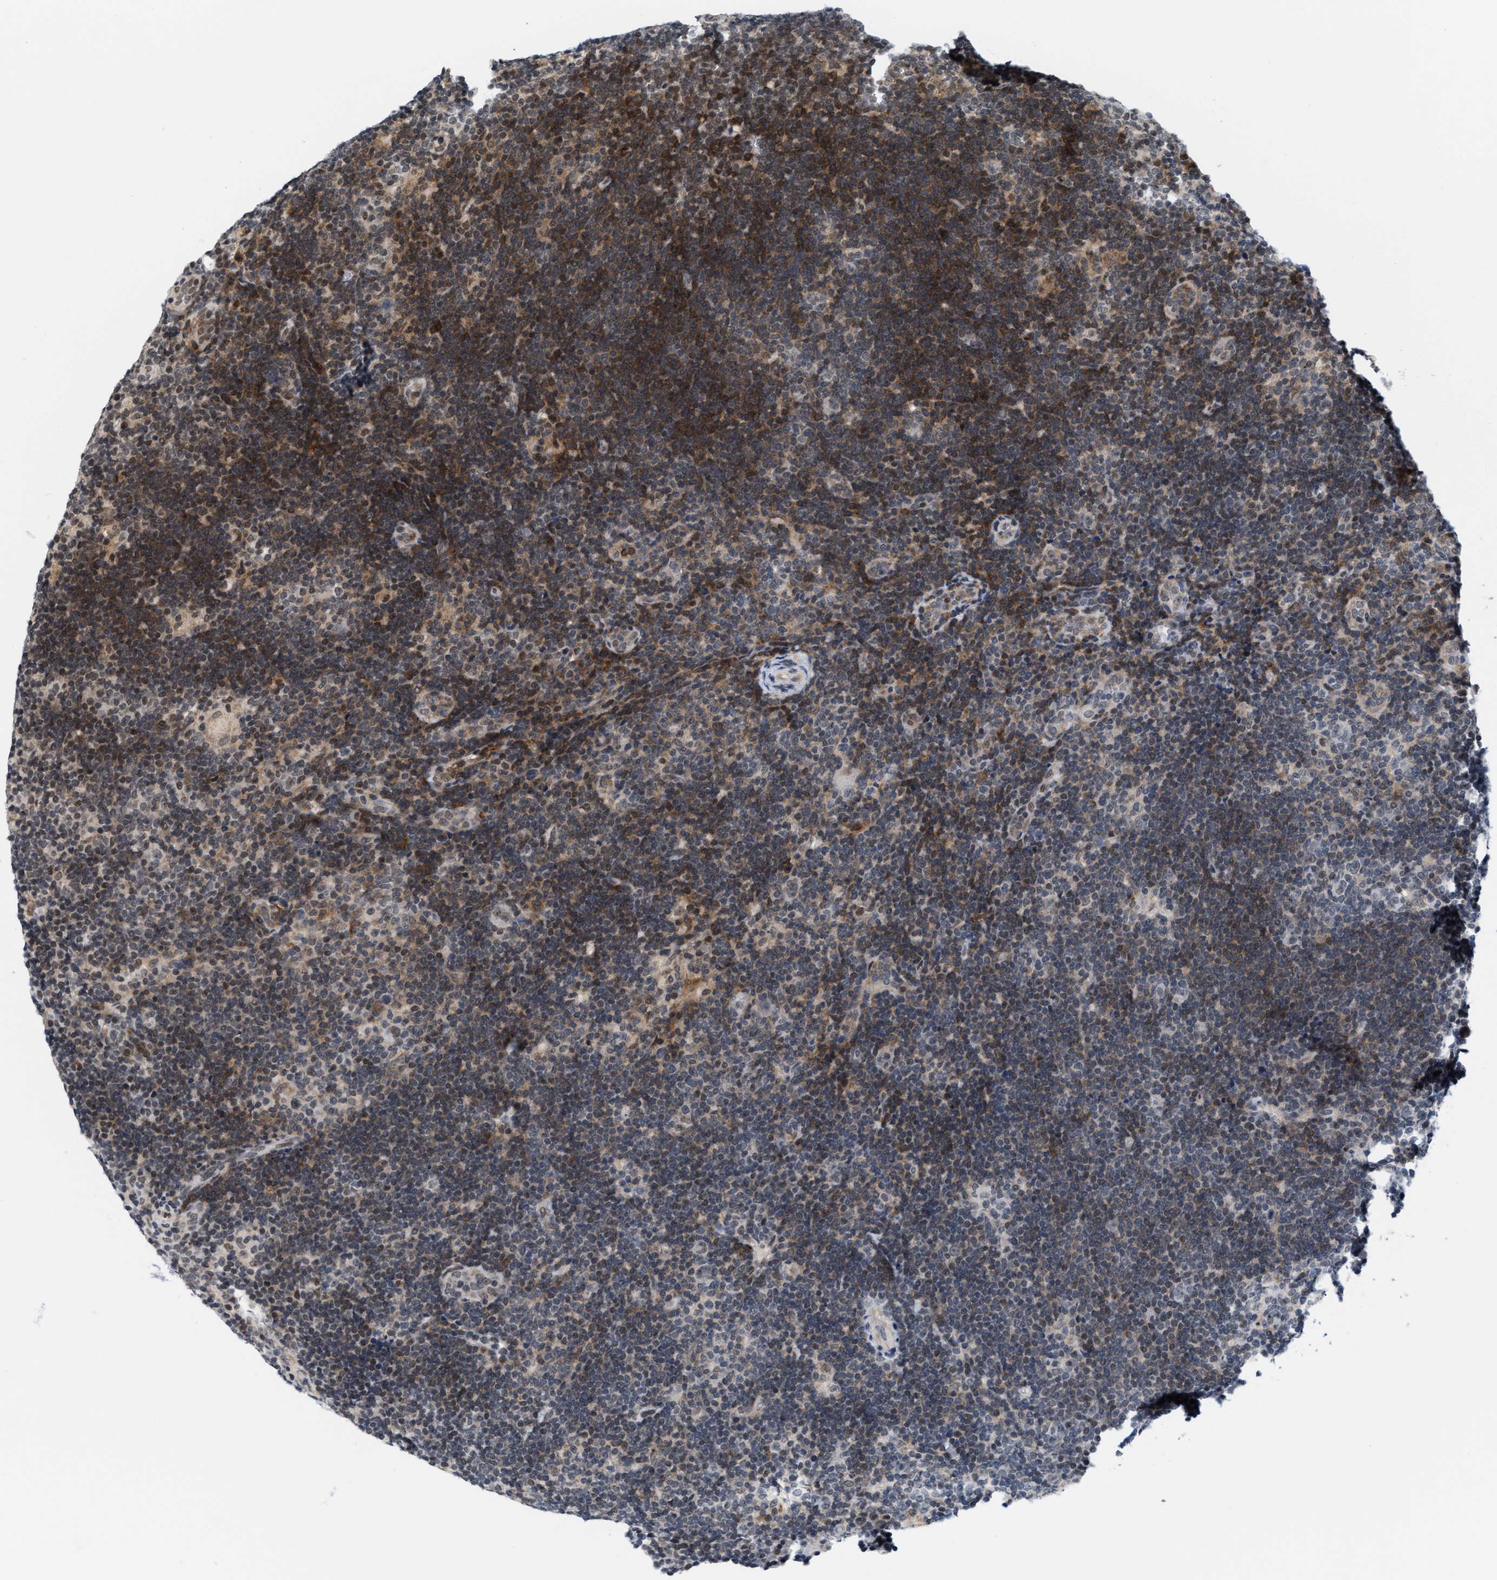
{"staining": {"intensity": "weak", "quantity": "<25%", "location": "nuclear"}, "tissue": "lymphoma", "cell_type": "Tumor cells", "image_type": "cancer", "snomed": [{"axis": "morphology", "description": "Hodgkin's disease, NOS"}, {"axis": "topography", "description": "Lymph node"}], "caption": "Immunohistochemical staining of Hodgkin's disease reveals no significant staining in tumor cells. (Stains: DAB immunohistochemistry (IHC) with hematoxylin counter stain, Microscopy: brightfield microscopy at high magnification).", "gene": "ANKRD6", "patient": {"sex": "female", "age": 57}}